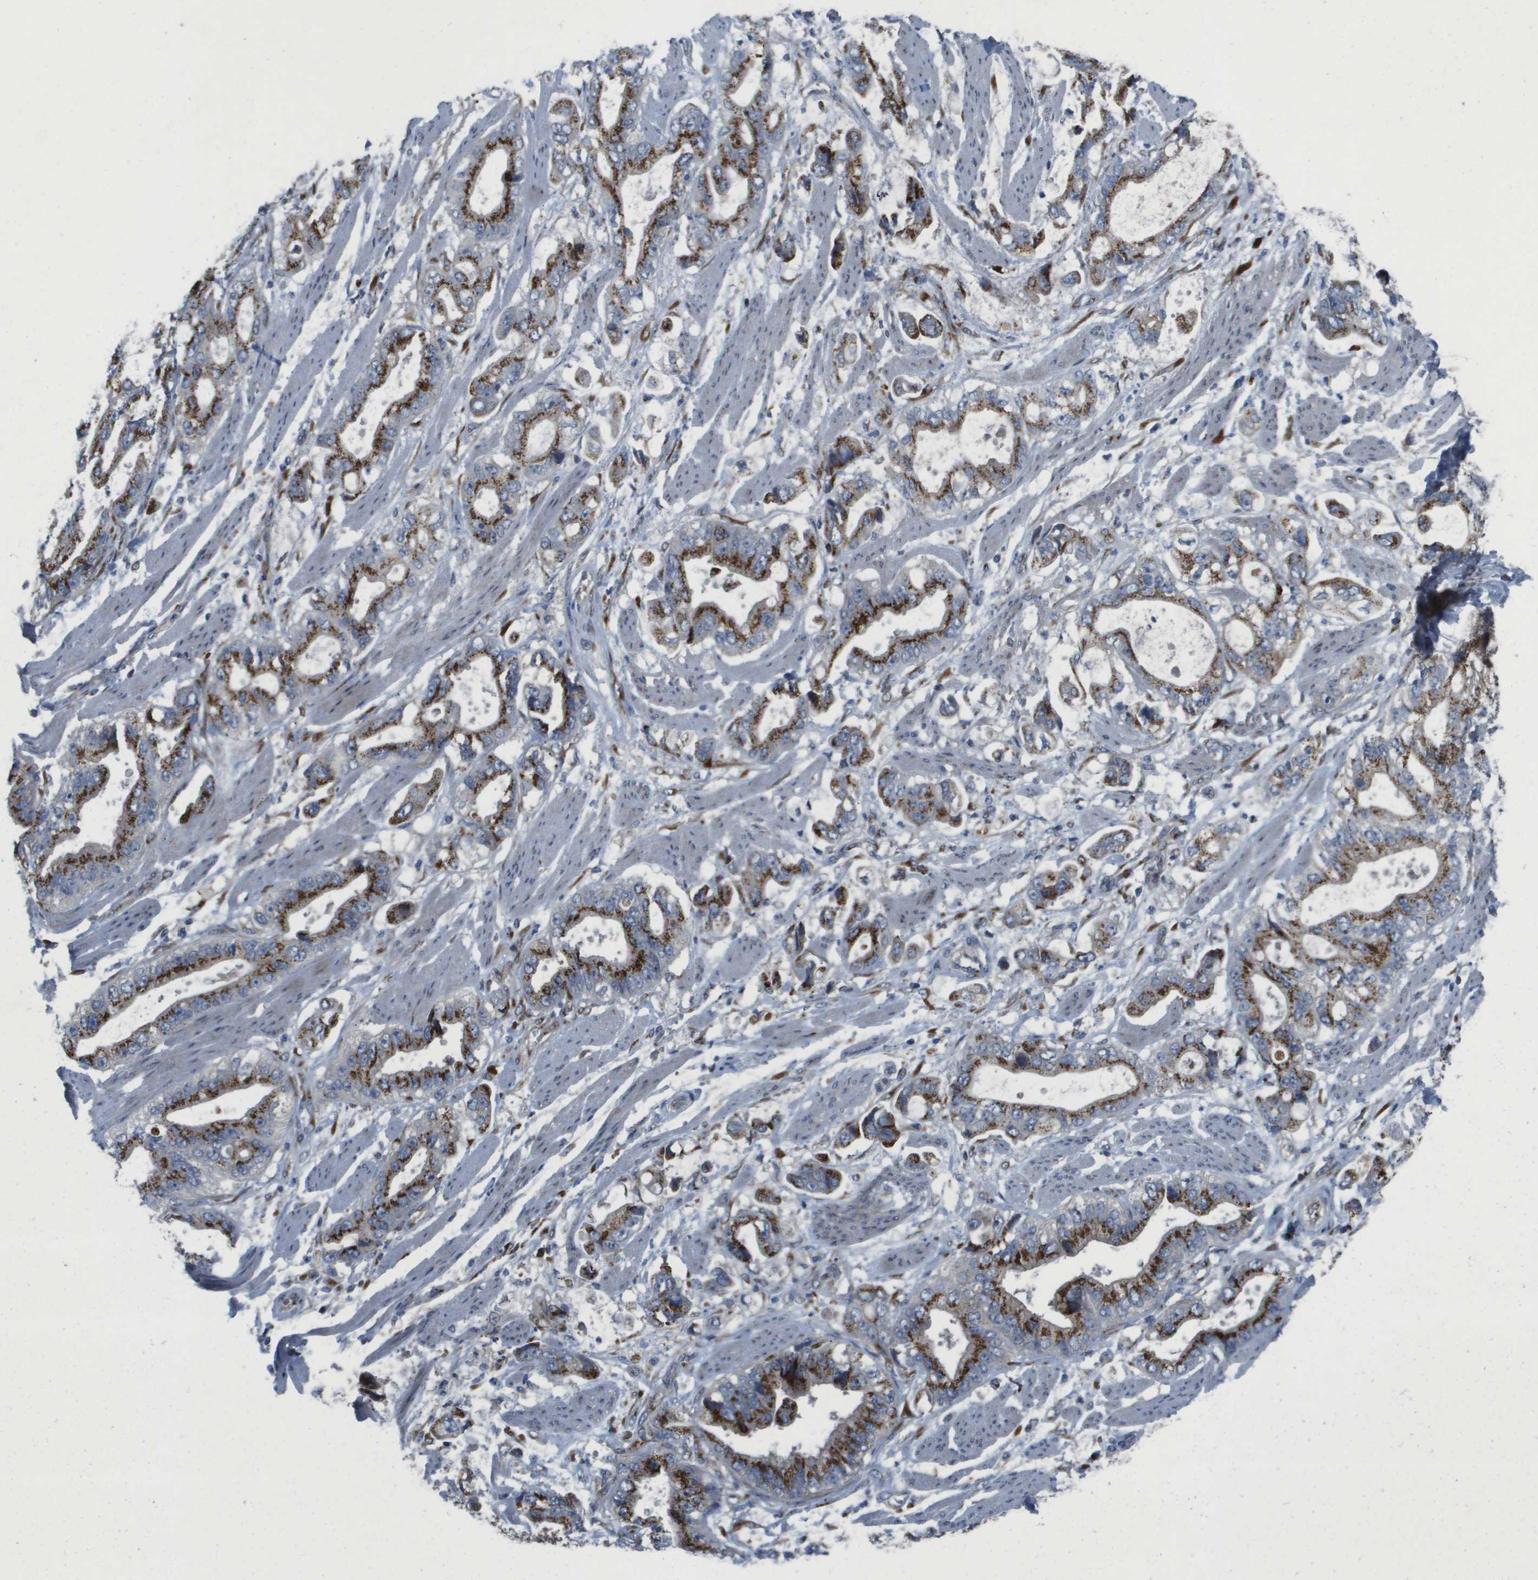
{"staining": {"intensity": "strong", "quantity": ">75%", "location": "cytoplasmic/membranous"}, "tissue": "stomach cancer", "cell_type": "Tumor cells", "image_type": "cancer", "snomed": [{"axis": "morphology", "description": "Normal tissue, NOS"}, {"axis": "morphology", "description": "Adenocarcinoma, NOS"}, {"axis": "topography", "description": "Stomach"}], "caption": "IHC staining of stomach adenocarcinoma, which demonstrates high levels of strong cytoplasmic/membranous staining in approximately >75% of tumor cells indicating strong cytoplasmic/membranous protein expression. The staining was performed using DAB (brown) for protein detection and nuclei were counterstained in hematoxylin (blue).", "gene": "QSOX2", "patient": {"sex": "male", "age": 62}}